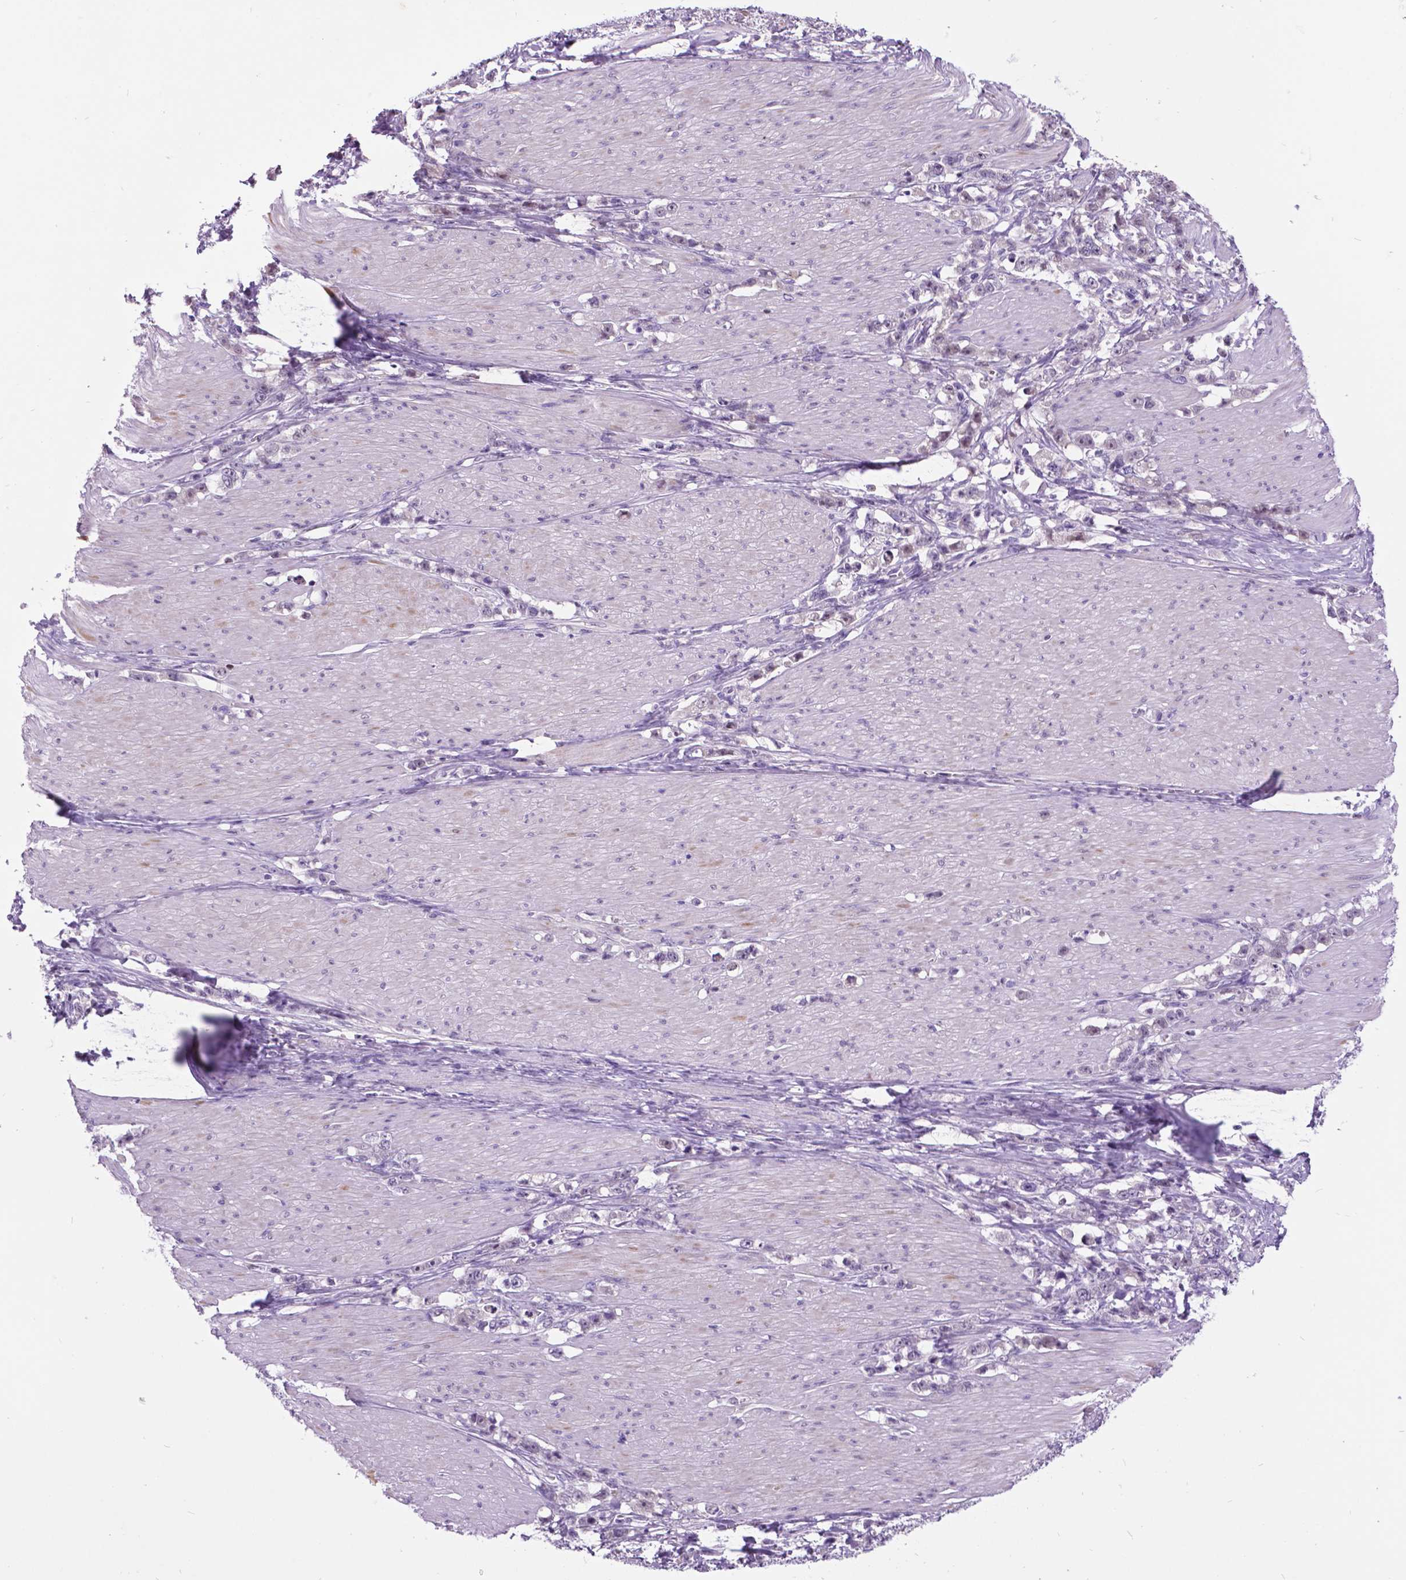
{"staining": {"intensity": "negative", "quantity": "none", "location": "none"}, "tissue": "stomach cancer", "cell_type": "Tumor cells", "image_type": "cancer", "snomed": [{"axis": "morphology", "description": "Adenocarcinoma, NOS"}, {"axis": "topography", "description": "Stomach, lower"}], "caption": "Photomicrograph shows no significant protein expression in tumor cells of stomach cancer (adenocarcinoma).", "gene": "DPF3", "patient": {"sex": "male", "age": 88}}